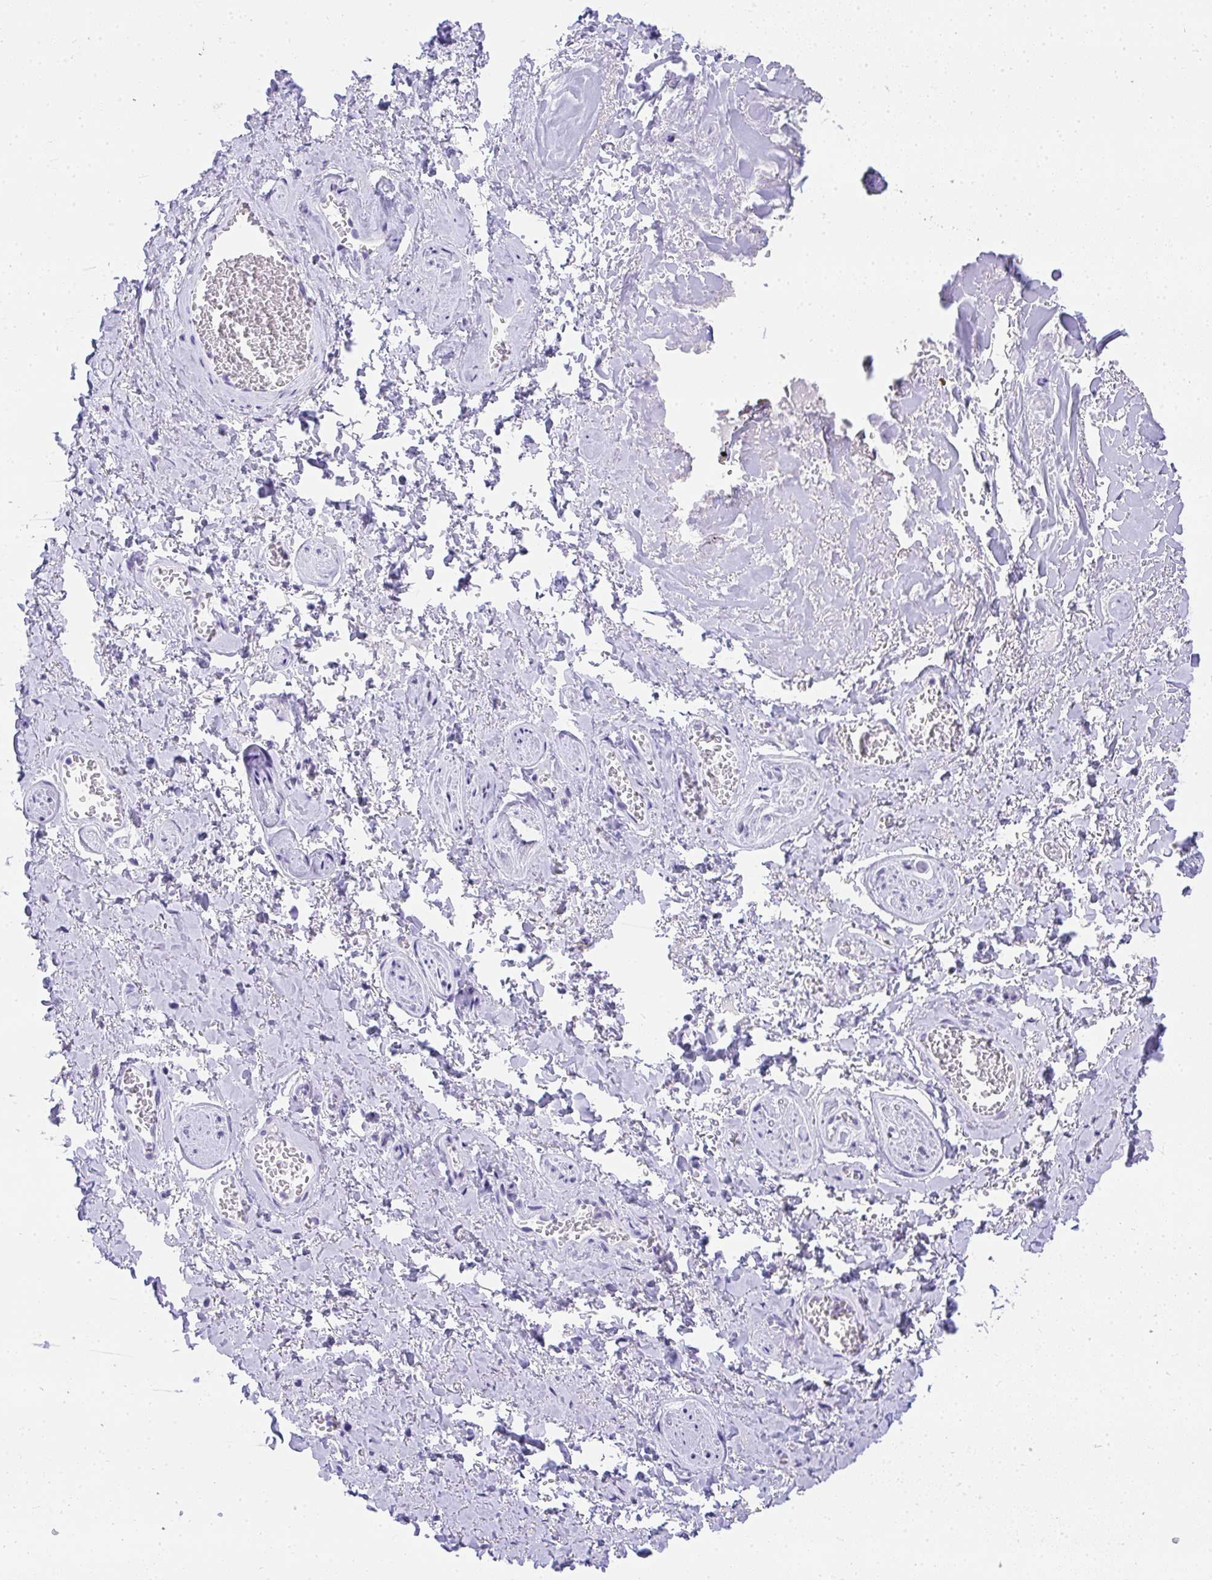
{"staining": {"intensity": "negative", "quantity": "none", "location": "none"}, "tissue": "adipose tissue", "cell_type": "Adipocytes", "image_type": "normal", "snomed": [{"axis": "morphology", "description": "Normal tissue, NOS"}, {"axis": "topography", "description": "Vulva"}, {"axis": "topography", "description": "Peripheral nerve tissue"}], "caption": "Histopathology image shows no significant protein positivity in adipocytes of benign adipose tissue.", "gene": "AVIL", "patient": {"sex": "female", "age": 66}}